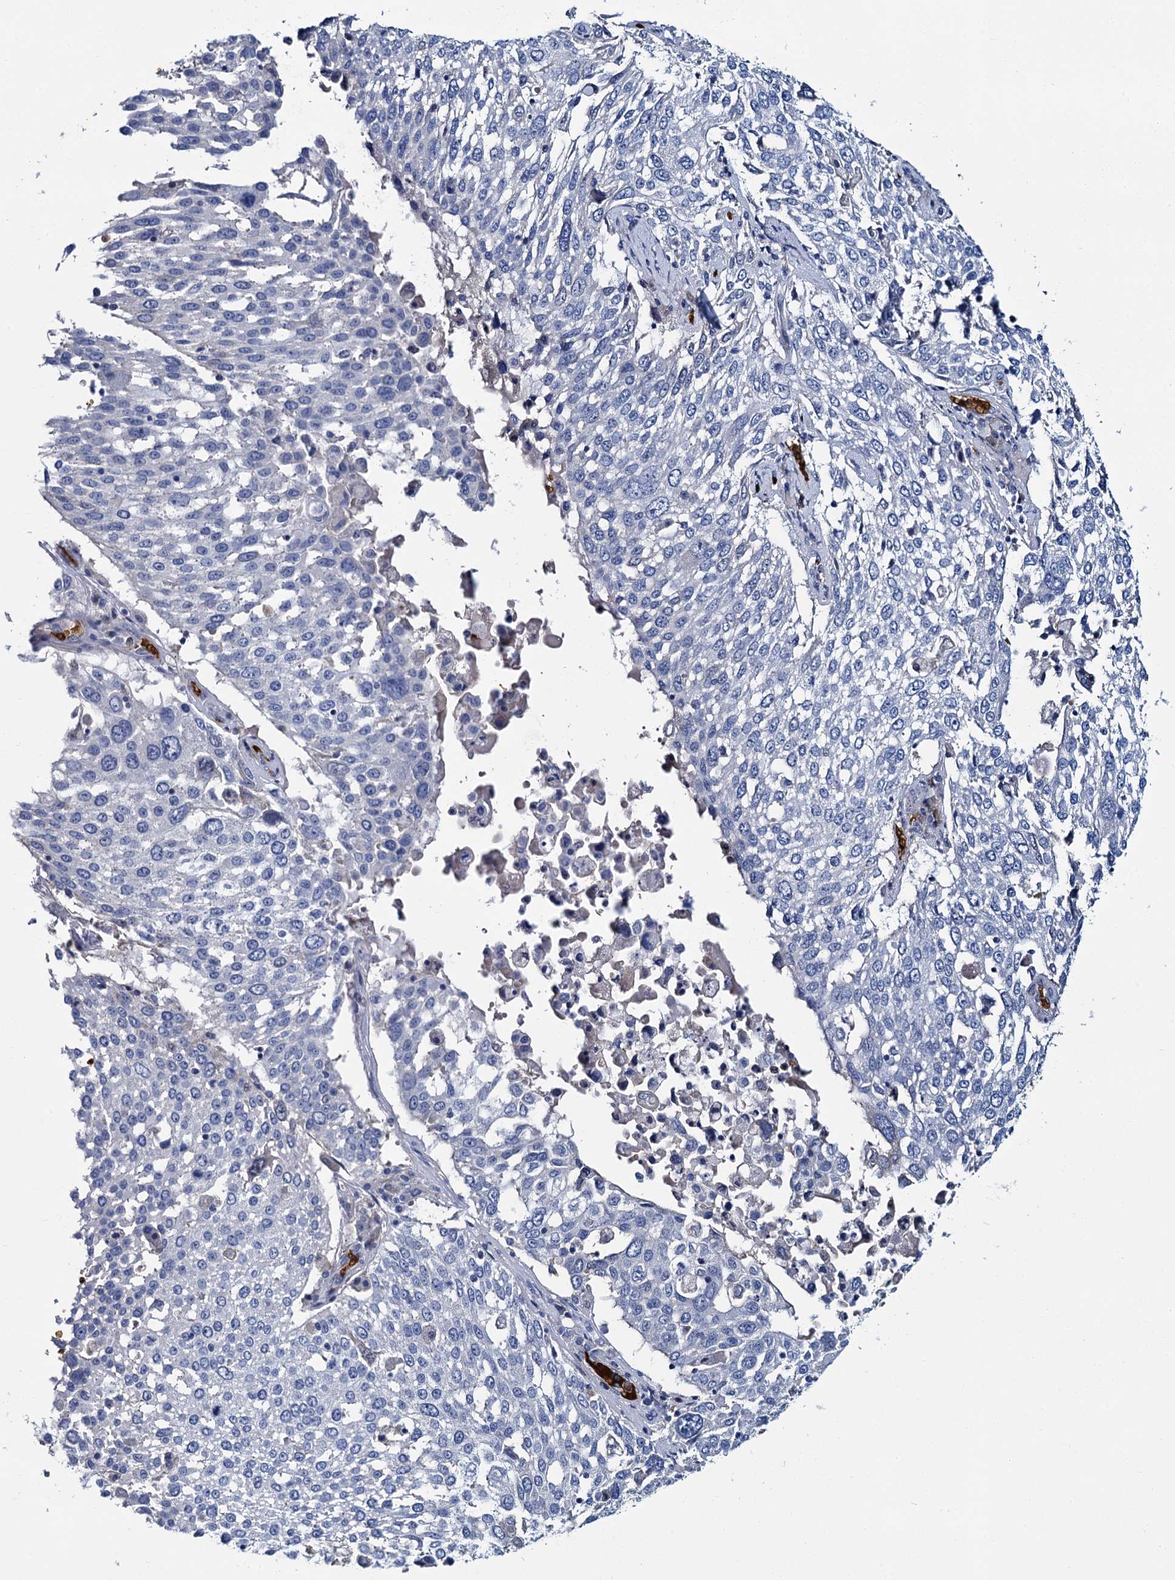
{"staining": {"intensity": "negative", "quantity": "none", "location": "none"}, "tissue": "lung cancer", "cell_type": "Tumor cells", "image_type": "cancer", "snomed": [{"axis": "morphology", "description": "Squamous cell carcinoma, NOS"}, {"axis": "topography", "description": "Lung"}], "caption": "Lung cancer was stained to show a protein in brown. There is no significant staining in tumor cells. (IHC, brightfield microscopy, high magnification).", "gene": "ATG2A", "patient": {"sex": "male", "age": 65}}